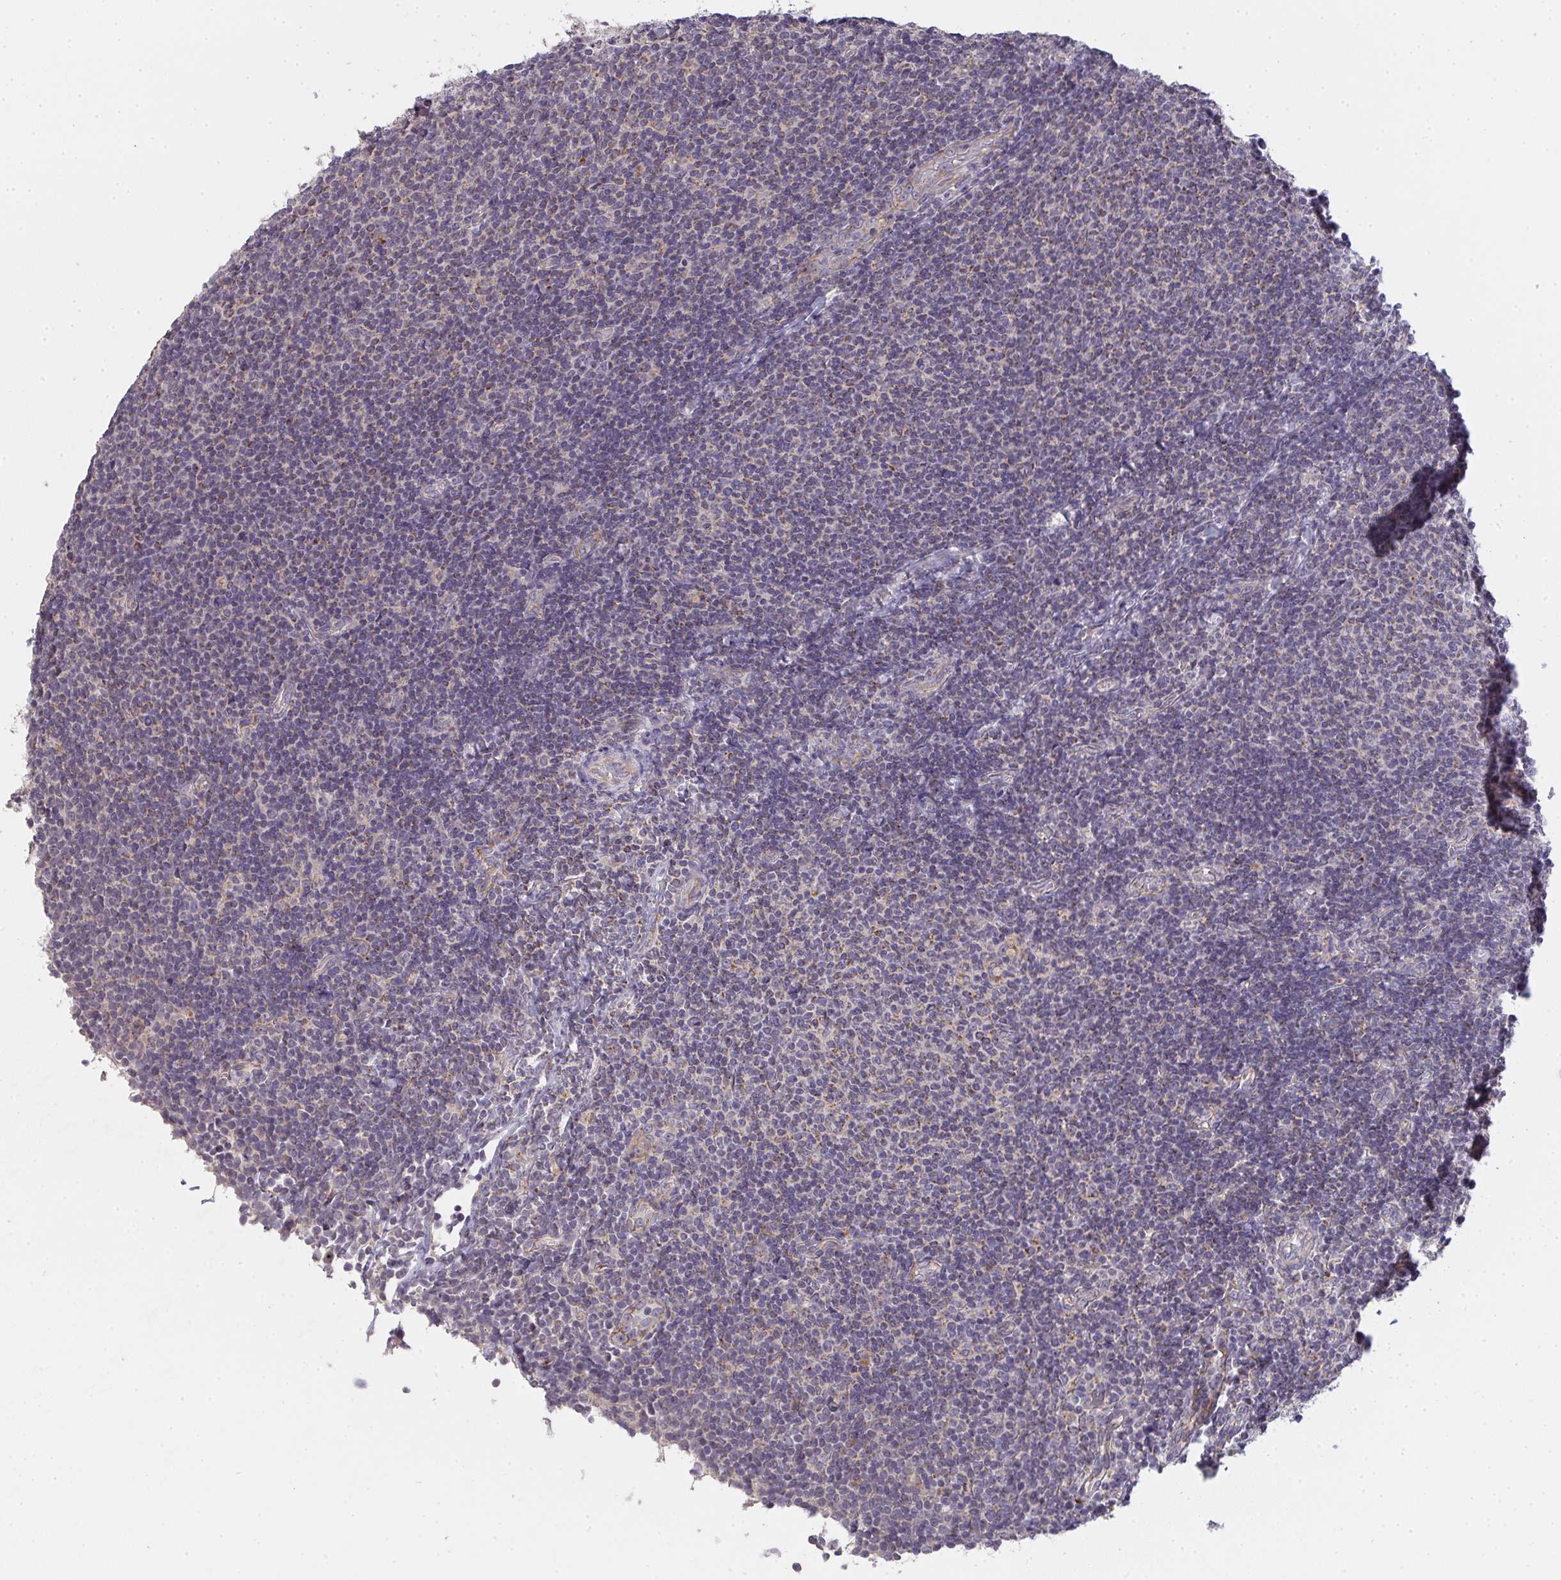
{"staining": {"intensity": "negative", "quantity": "none", "location": "none"}, "tissue": "lymphoma", "cell_type": "Tumor cells", "image_type": "cancer", "snomed": [{"axis": "morphology", "description": "Malignant lymphoma, non-Hodgkin's type, Low grade"}, {"axis": "topography", "description": "Lymph node"}], "caption": "This is a histopathology image of immunohistochemistry staining of low-grade malignant lymphoma, non-Hodgkin's type, which shows no staining in tumor cells.", "gene": "TMEM219", "patient": {"sex": "male", "age": 52}}